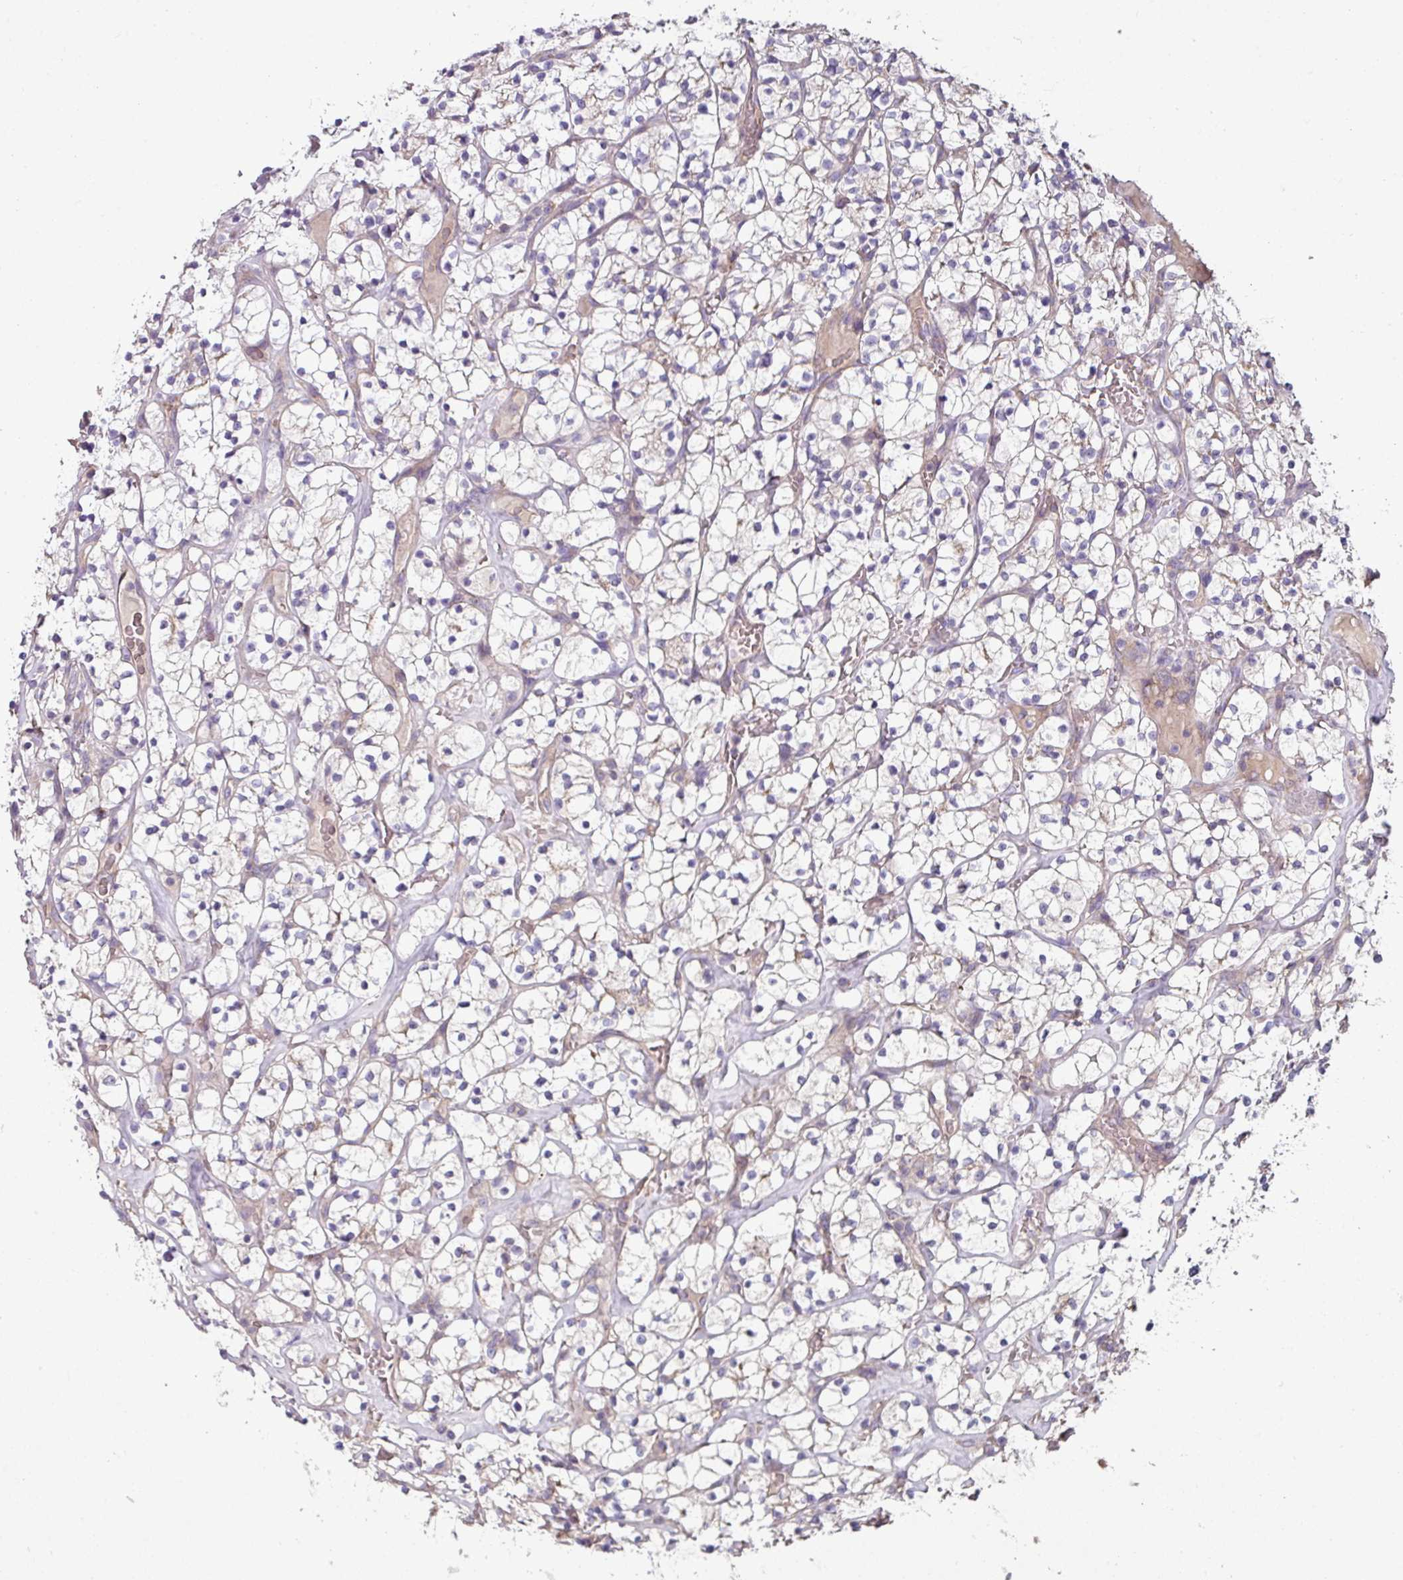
{"staining": {"intensity": "negative", "quantity": "none", "location": "none"}, "tissue": "renal cancer", "cell_type": "Tumor cells", "image_type": "cancer", "snomed": [{"axis": "morphology", "description": "Adenocarcinoma, NOS"}, {"axis": "topography", "description": "Kidney"}], "caption": "Histopathology image shows no significant protein expression in tumor cells of renal cancer.", "gene": "LRRC9", "patient": {"sex": "female", "age": 64}}